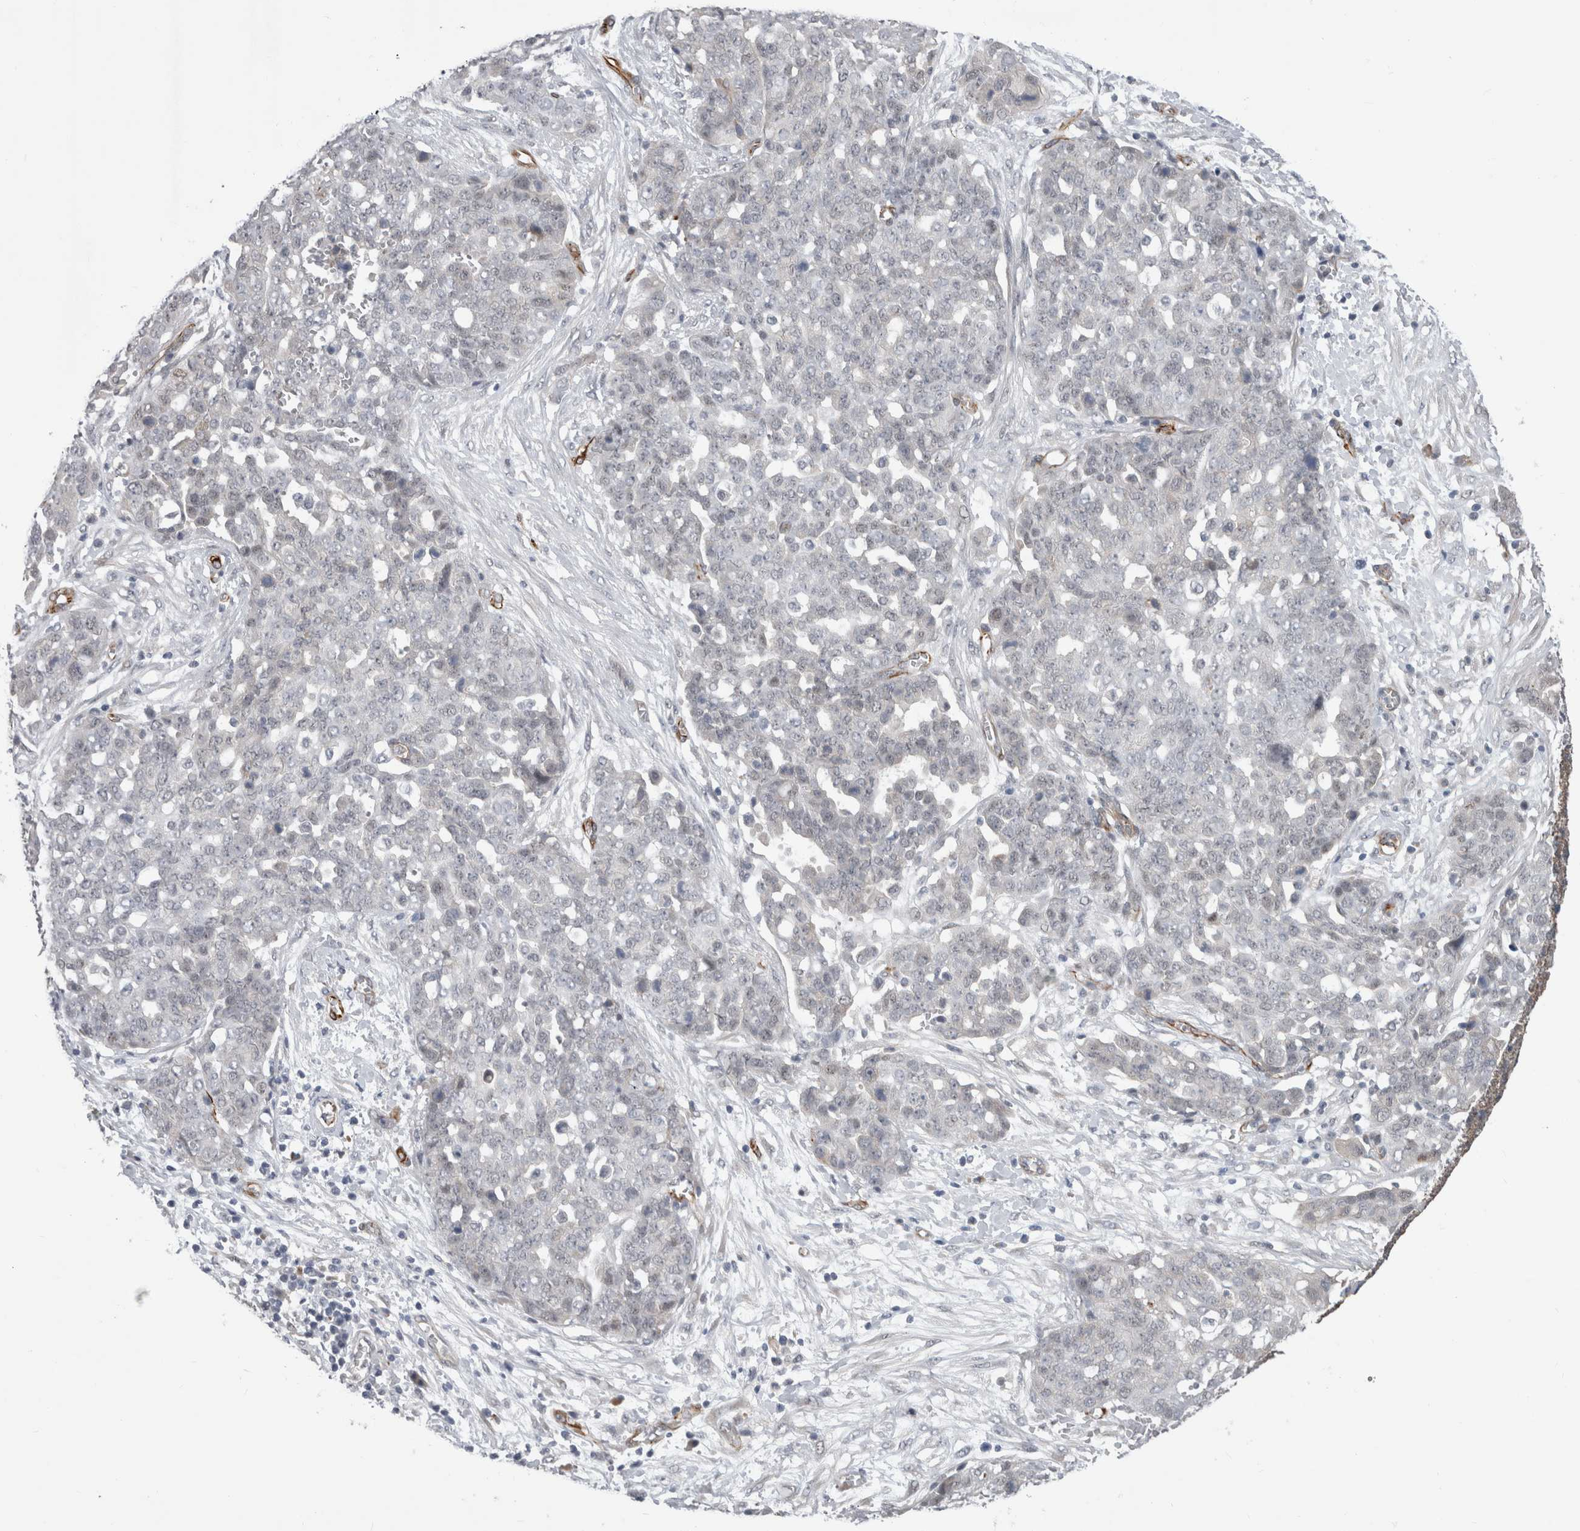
{"staining": {"intensity": "negative", "quantity": "none", "location": "none"}, "tissue": "ovarian cancer", "cell_type": "Tumor cells", "image_type": "cancer", "snomed": [{"axis": "morphology", "description": "Cystadenocarcinoma, serous, NOS"}, {"axis": "topography", "description": "Soft tissue"}, {"axis": "topography", "description": "Ovary"}], "caption": "Immunohistochemistry (IHC) histopathology image of ovarian cancer stained for a protein (brown), which demonstrates no staining in tumor cells. (DAB IHC visualized using brightfield microscopy, high magnification).", "gene": "FAM83H", "patient": {"sex": "female", "age": 57}}